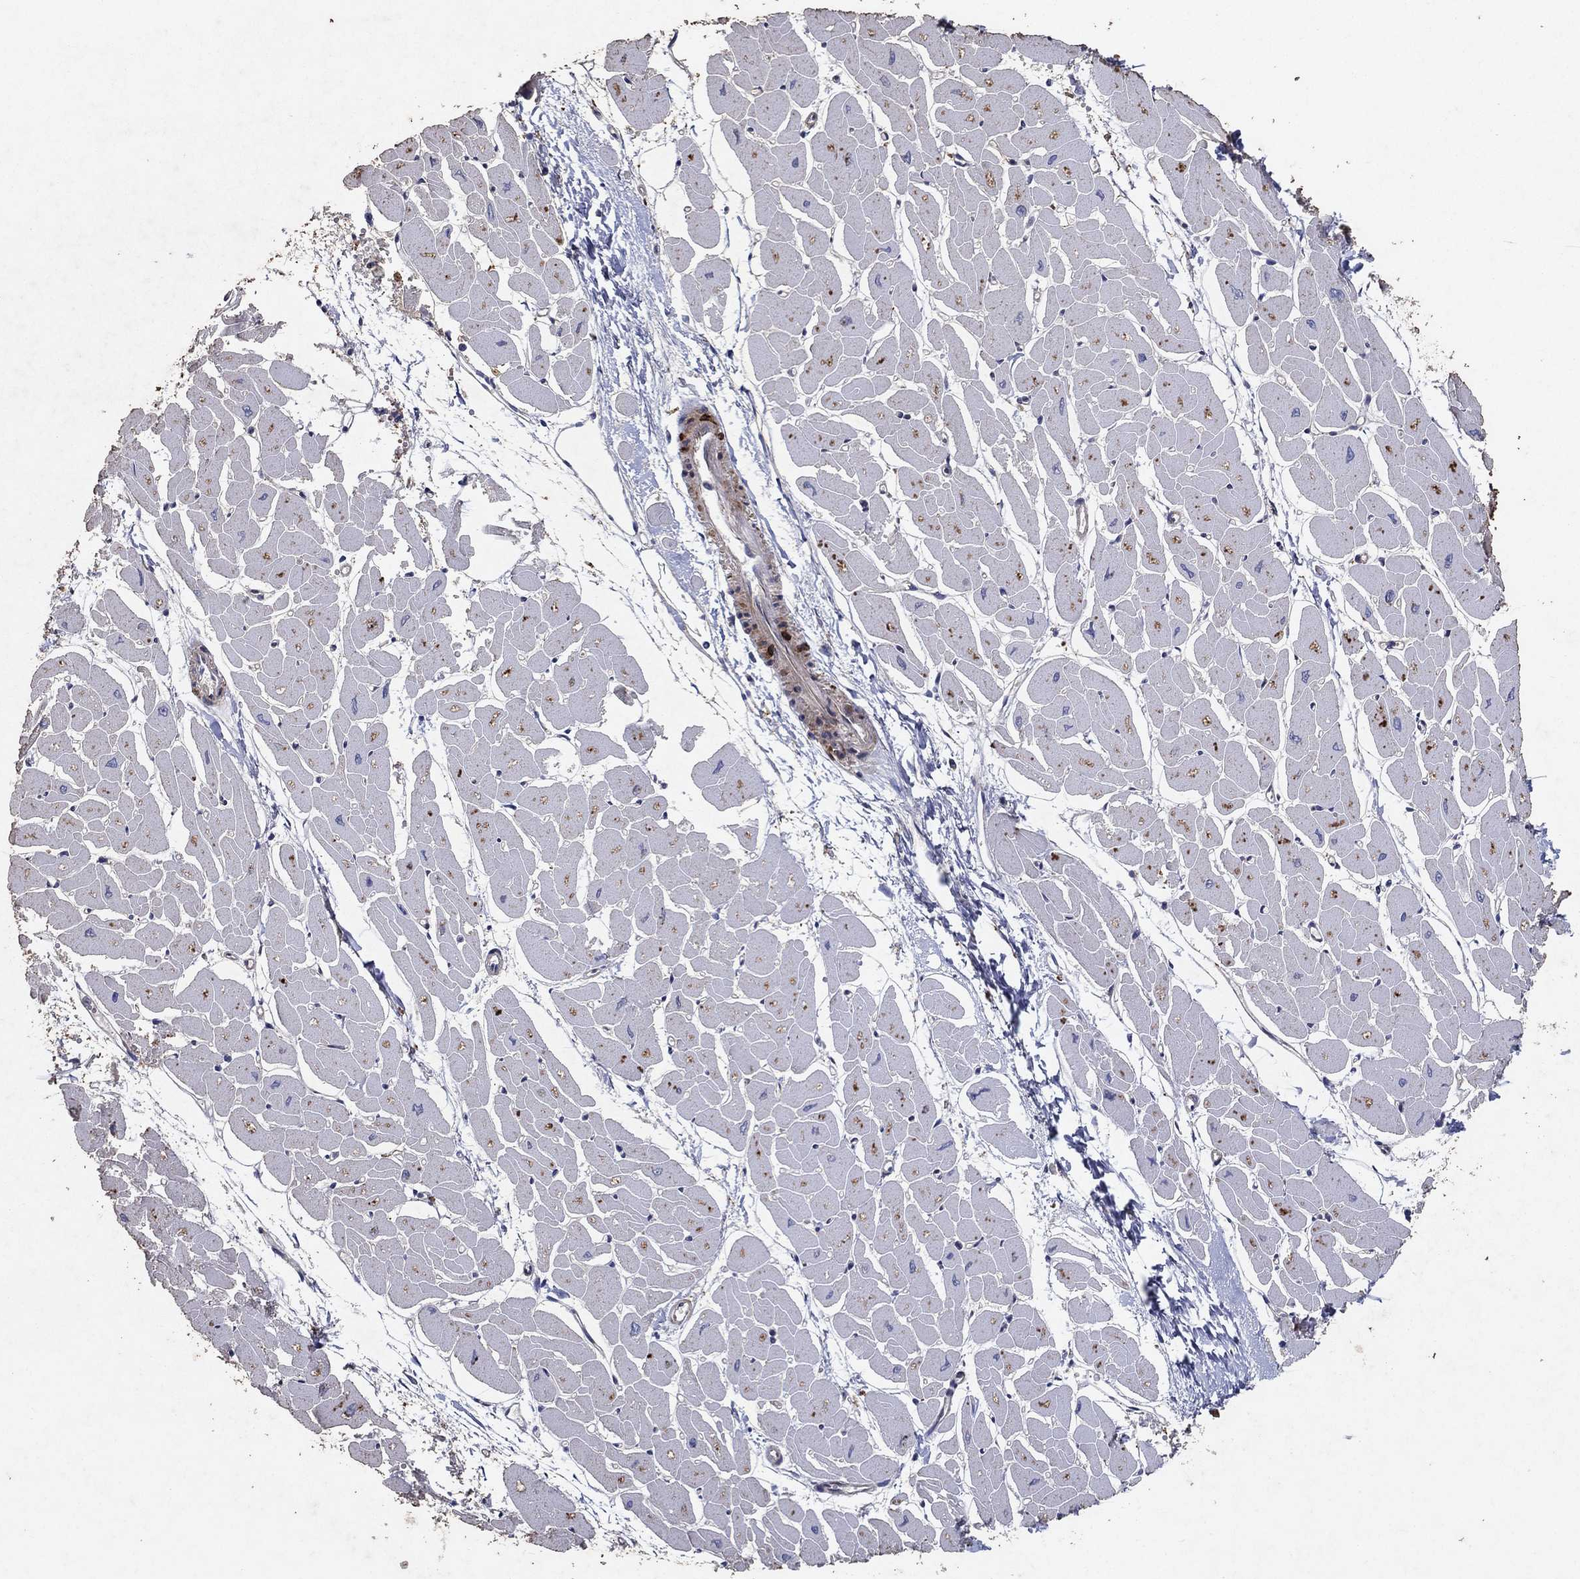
{"staining": {"intensity": "negative", "quantity": "none", "location": "none"}, "tissue": "heart muscle", "cell_type": "Cardiomyocytes", "image_type": "normal", "snomed": [{"axis": "morphology", "description": "Normal tissue, NOS"}, {"axis": "topography", "description": "Heart"}], "caption": "IHC of benign human heart muscle reveals no expression in cardiomyocytes. The staining was performed using DAB to visualize the protein expression in brown, while the nuclei were stained in blue with hematoxylin (Magnification: 20x).", "gene": "FRG1", "patient": {"sex": "male", "age": 57}}